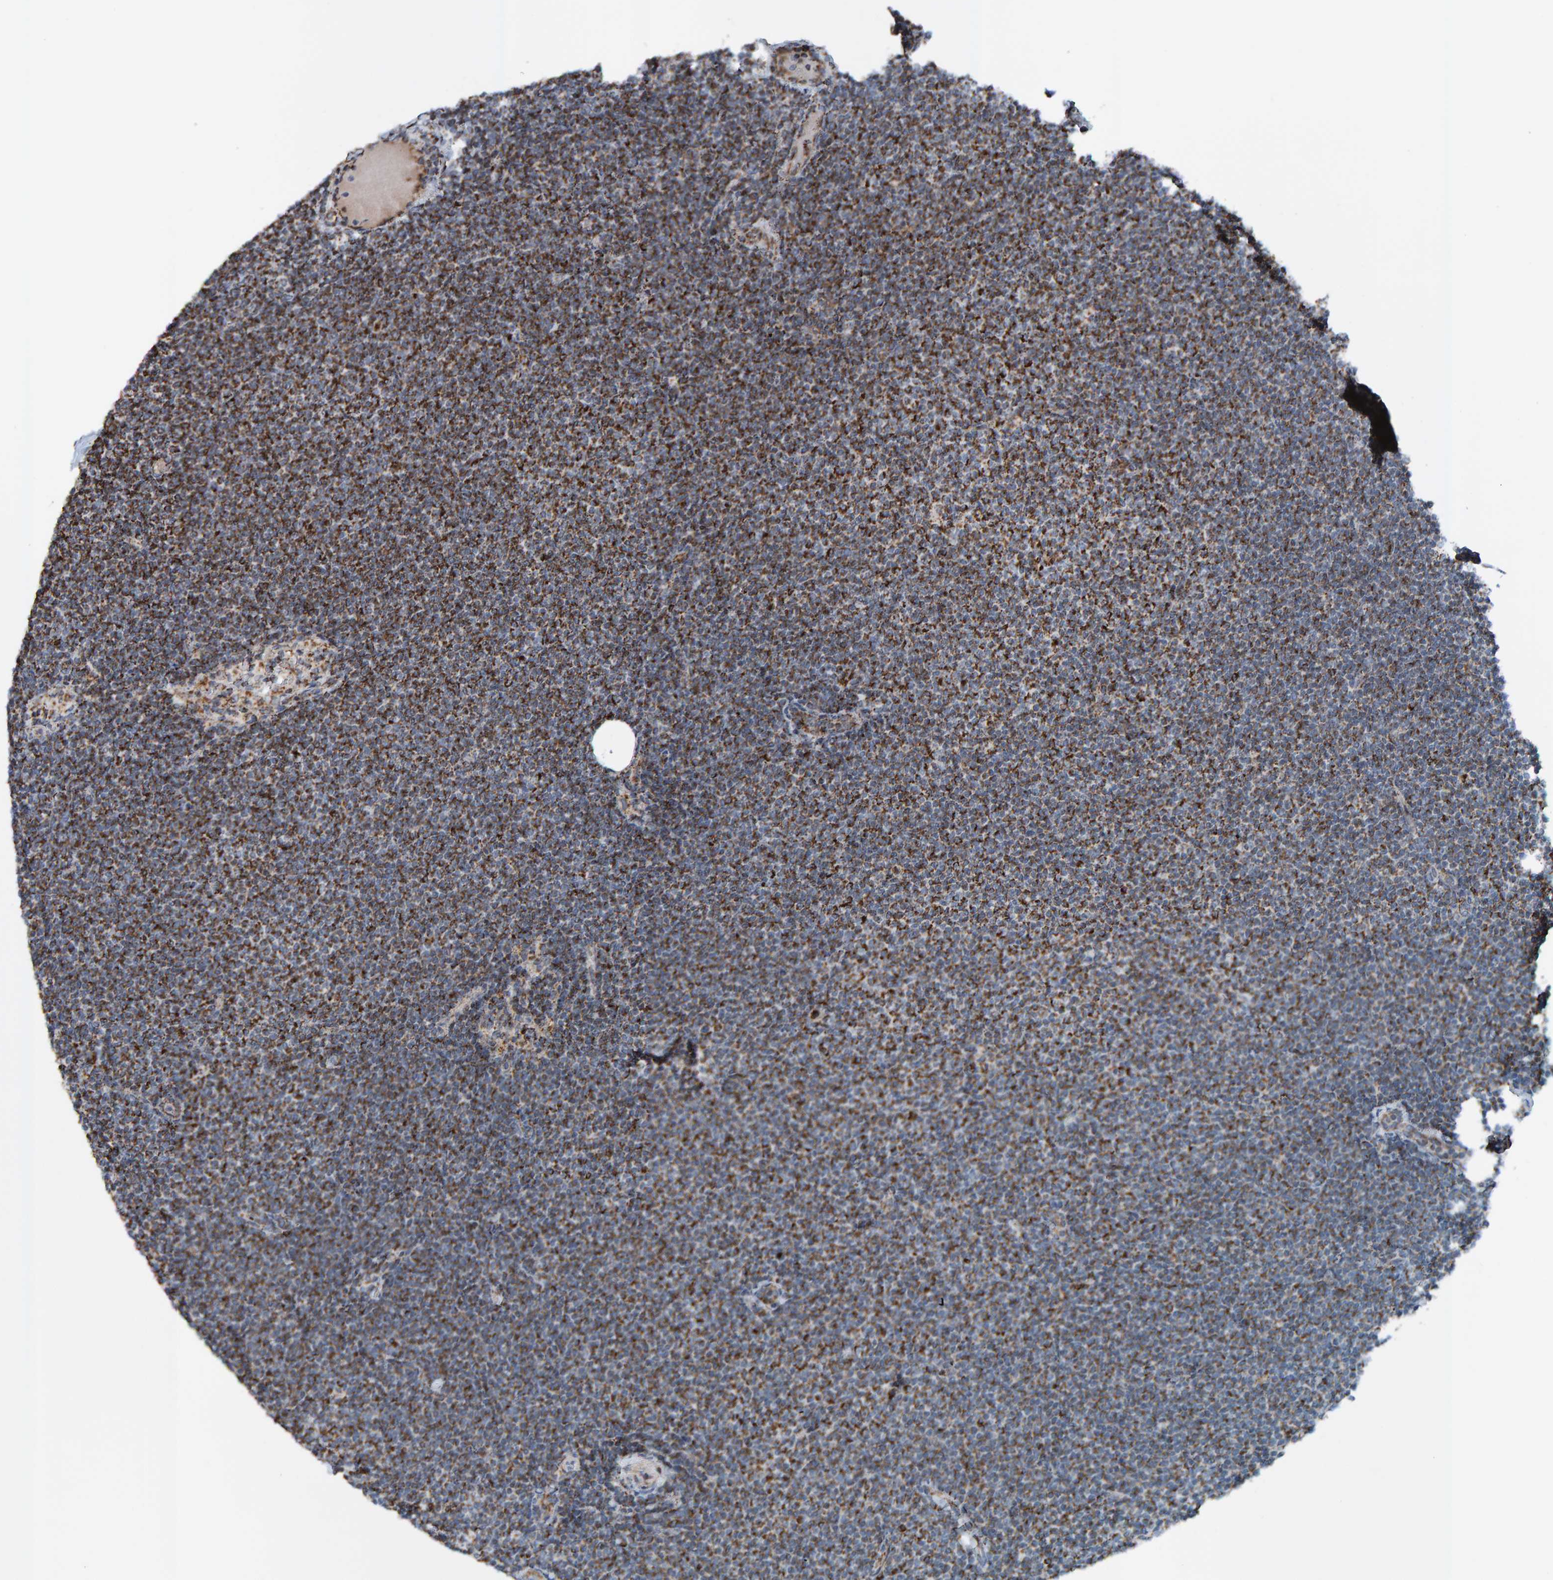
{"staining": {"intensity": "strong", "quantity": "25%-75%", "location": "cytoplasmic/membranous"}, "tissue": "lymphoma", "cell_type": "Tumor cells", "image_type": "cancer", "snomed": [{"axis": "morphology", "description": "Malignant lymphoma, non-Hodgkin's type, Low grade"}, {"axis": "topography", "description": "Lymph node"}], "caption": "Immunohistochemical staining of human lymphoma reveals high levels of strong cytoplasmic/membranous expression in about 25%-75% of tumor cells.", "gene": "ZNF48", "patient": {"sex": "female", "age": 53}}